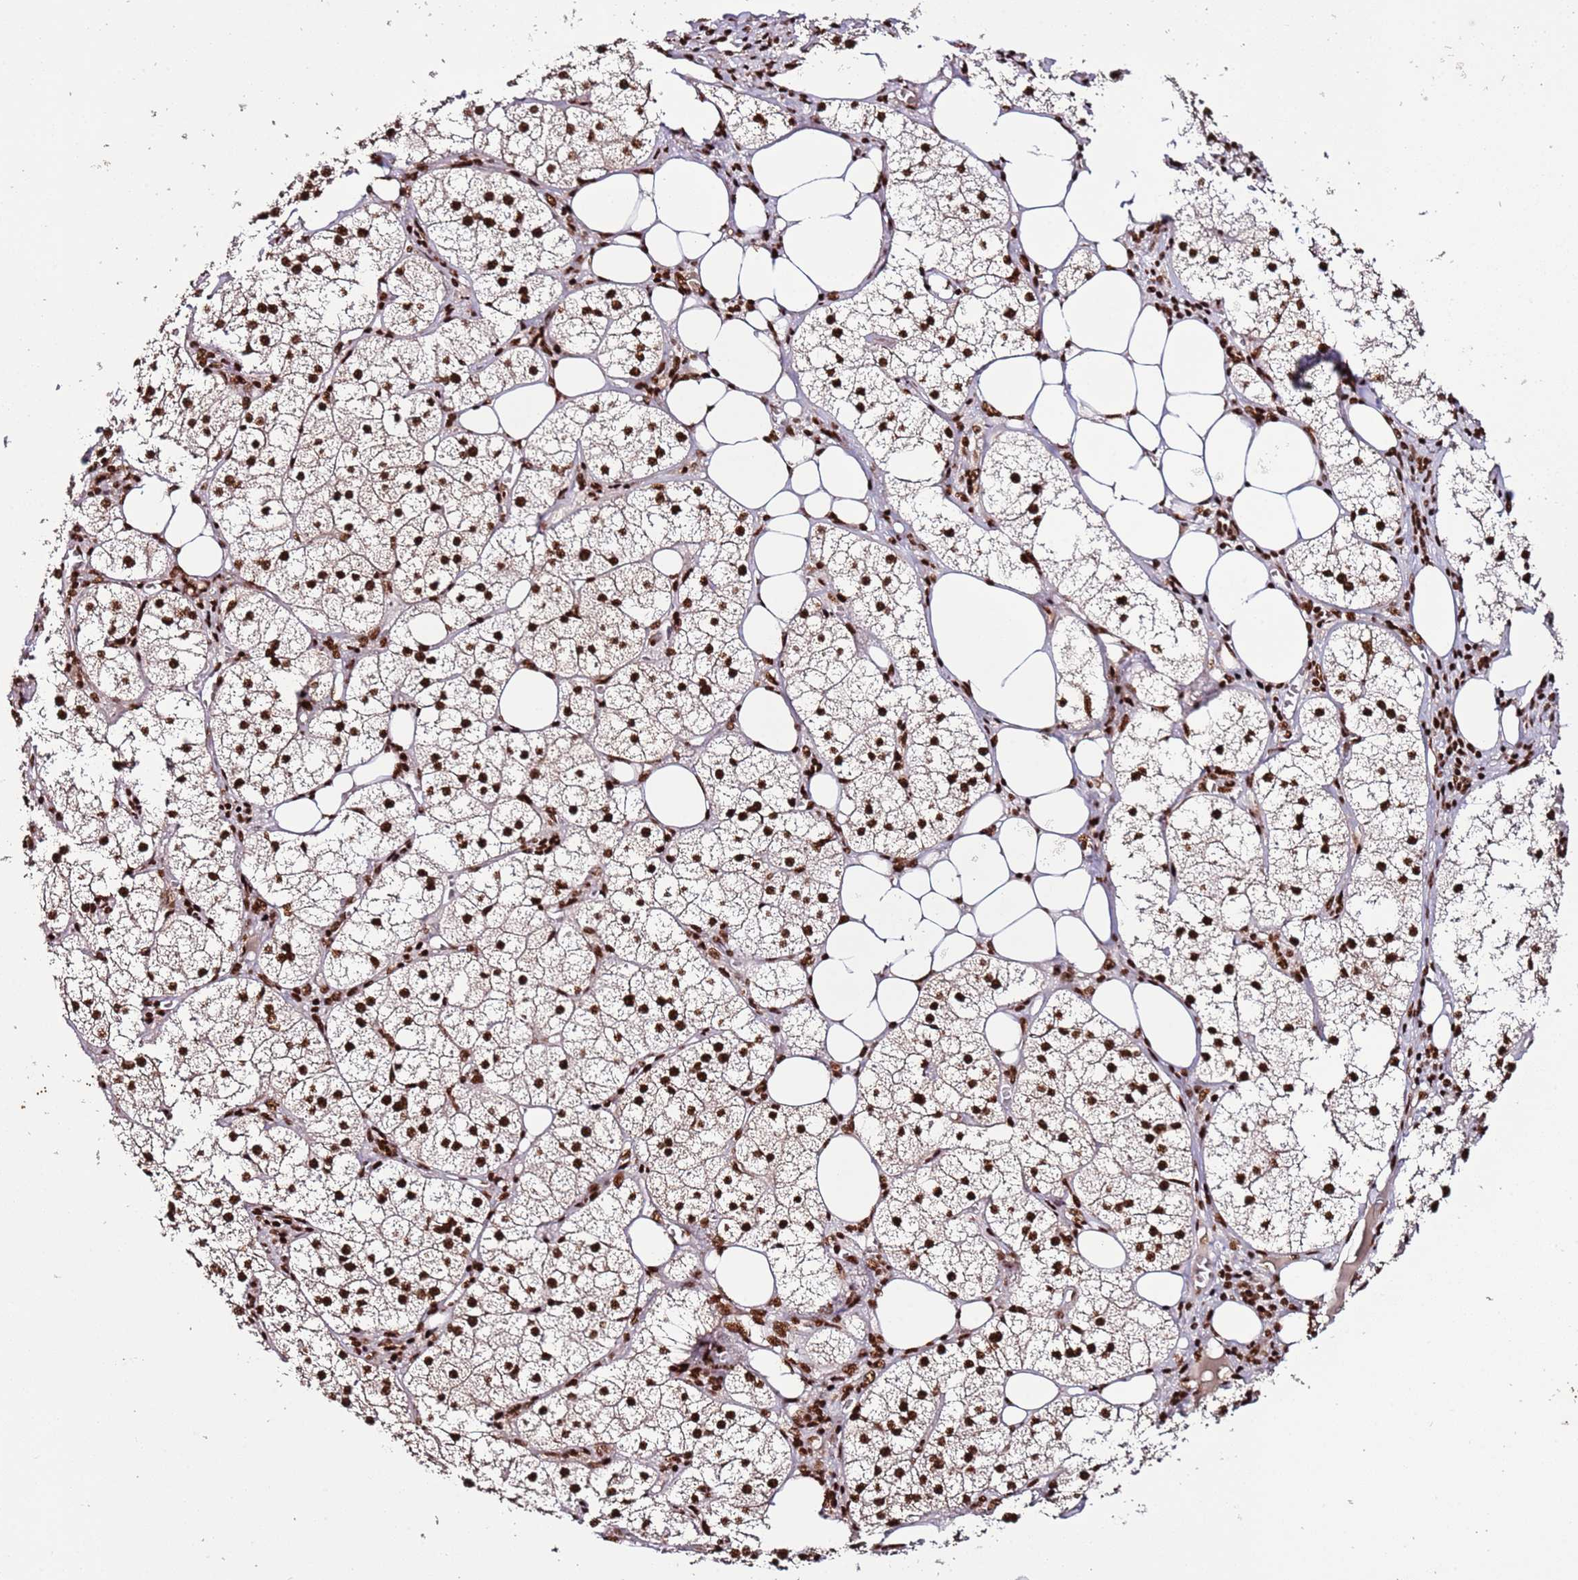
{"staining": {"intensity": "strong", "quantity": ">75%", "location": "nuclear"}, "tissue": "adrenal gland", "cell_type": "Glandular cells", "image_type": "normal", "snomed": [{"axis": "morphology", "description": "Normal tissue, NOS"}, {"axis": "topography", "description": "Adrenal gland"}], "caption": "A high amount of strong nuclear positivity is seen in about >75% of glandular cells in unremarkable adrenal gland.", "gene": "C6orf226", "patient": {"sex": "female", "age": 61}}